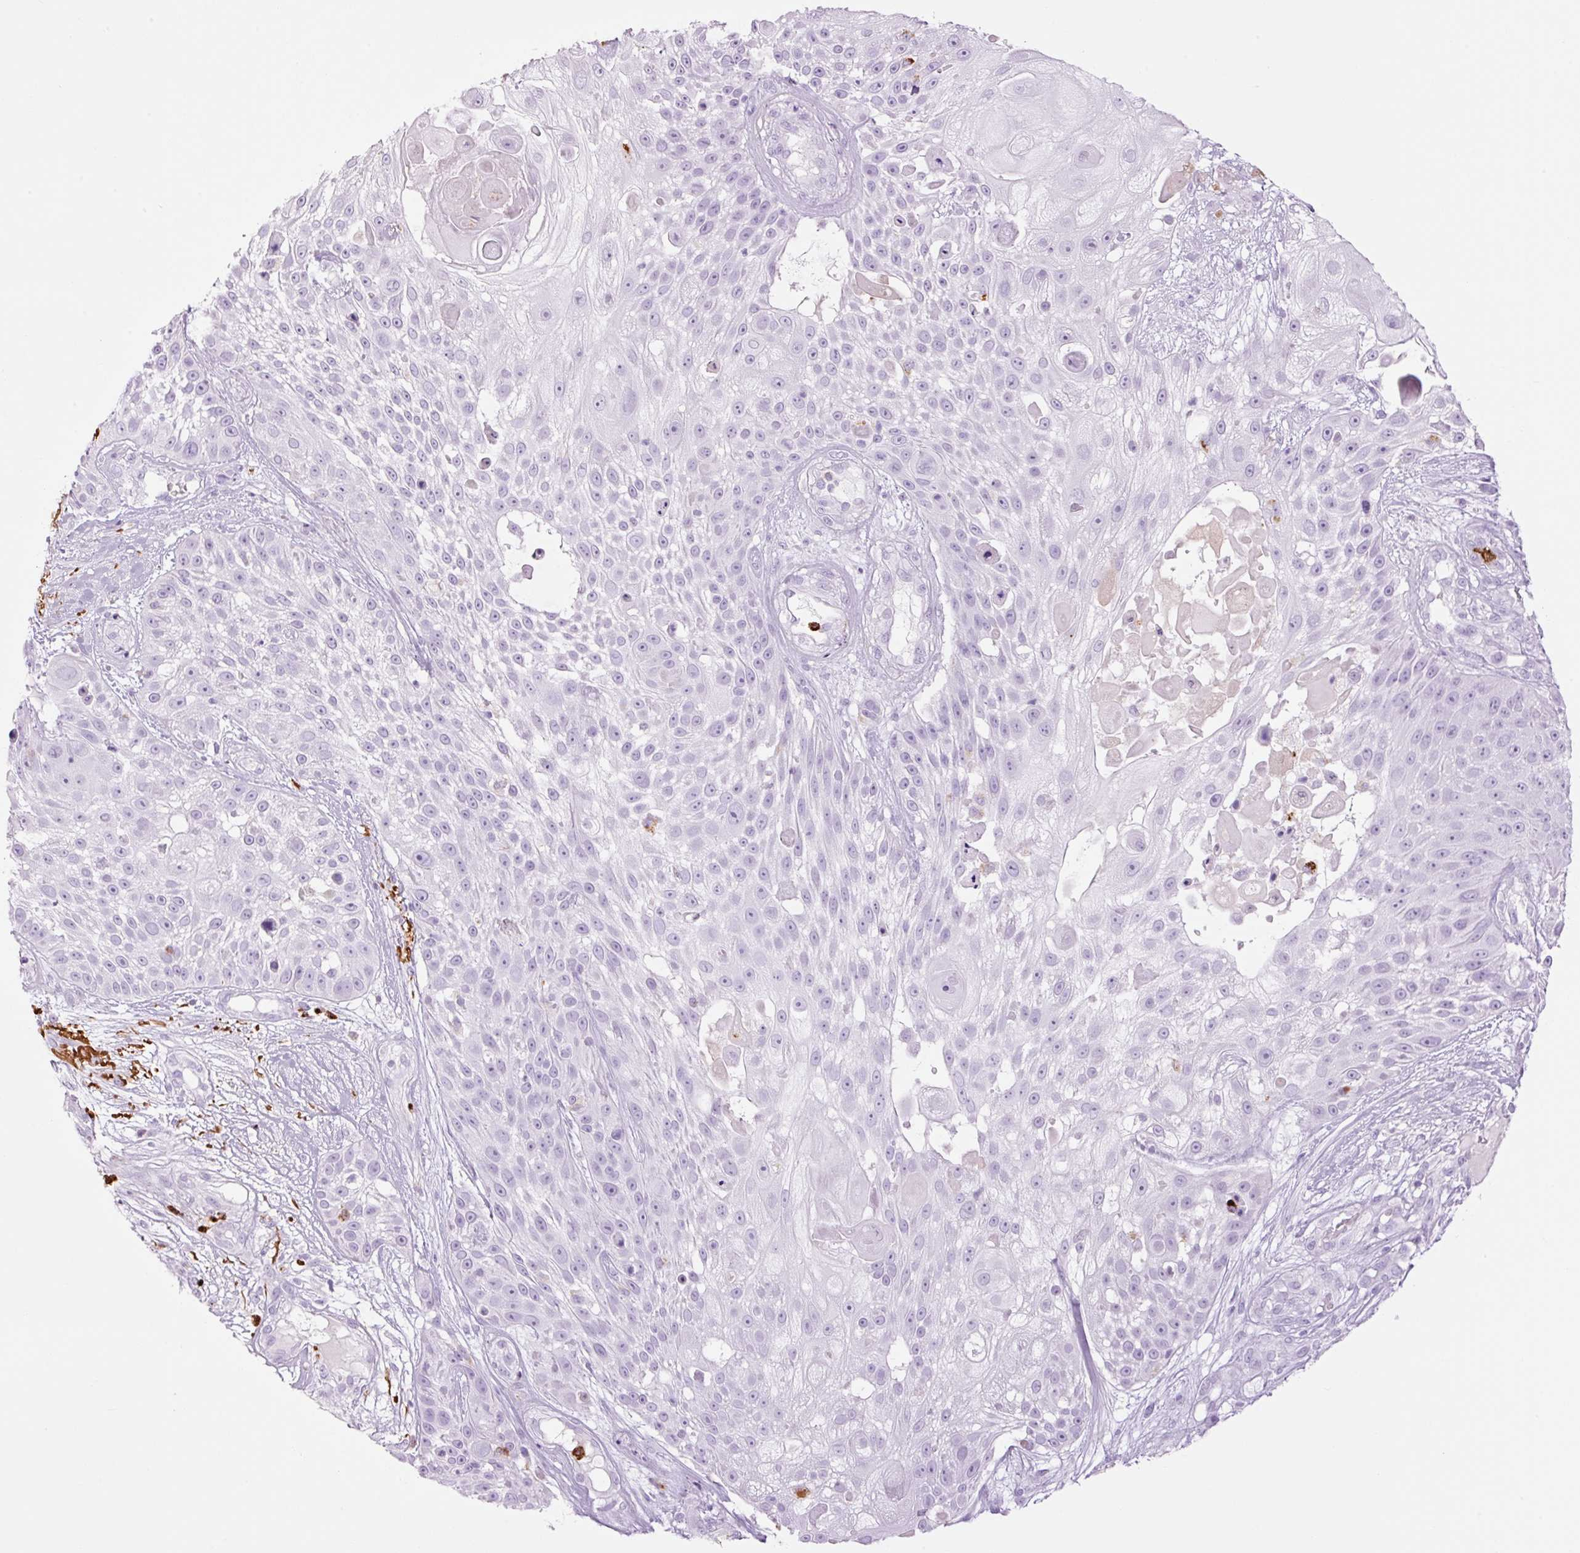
{"staining": {"intensity": "negative", "quantity": "none", "location": "none"}, "tissue": "skin cancer", "cell_type": "Tumor cells", "image_type": "cancer", "snomed": [{"axis": "morphology", "description": "Squamous cell carcinoma, NOS"}, {"axis": "topography", "description": "Skin"}], "caption": "IHC image of neoplastic tissue: human skin cancer stained with DAB exhibits no significant protein positivity in tumor cells.", "gene": "LYZ", "patient": {"sex": "female", "age": 86}}